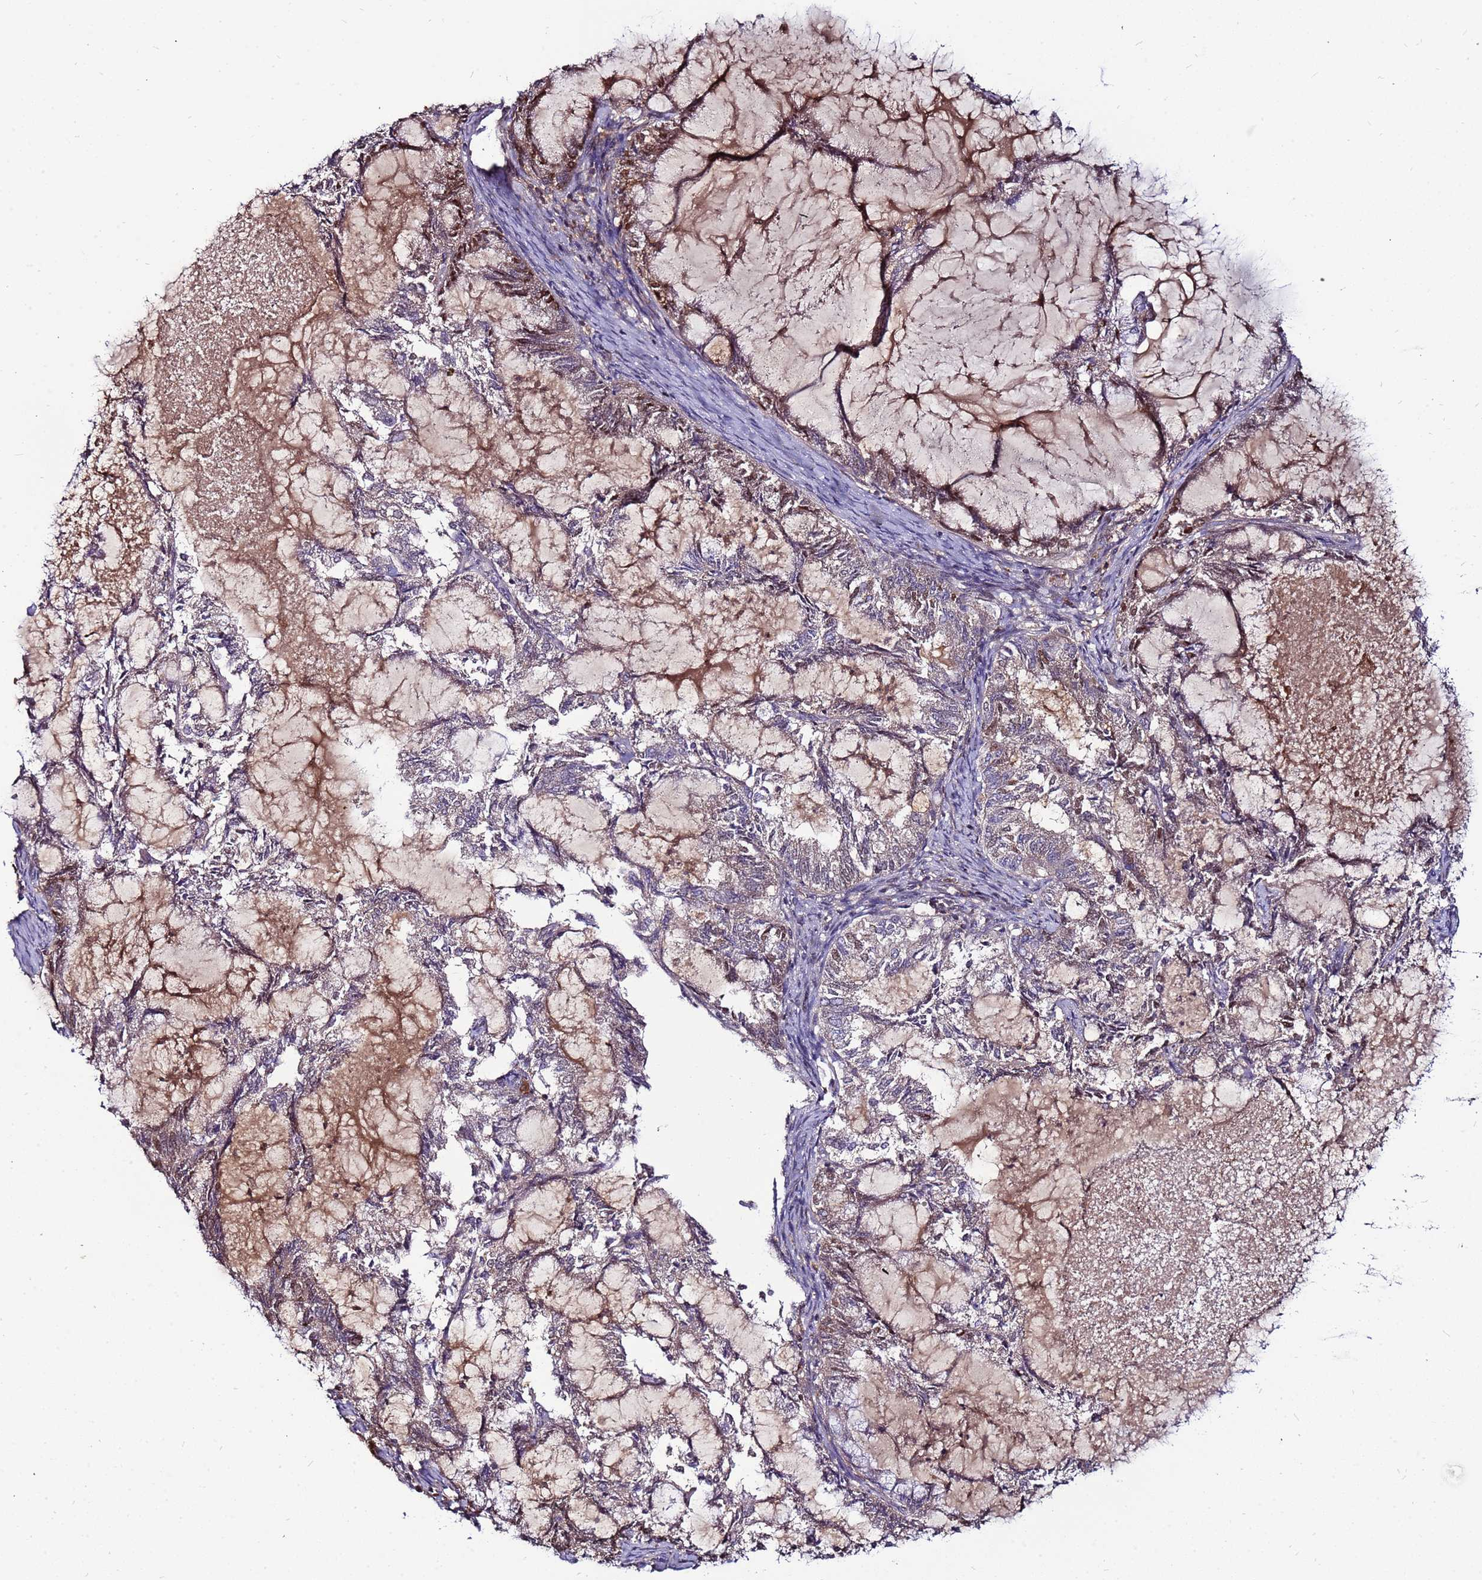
{"staining": {"intensity": "weak", "quantity": "25%-75%", "location": "cytoplasmic/membranous"}, "tissue": "endometrial cancer", "cell_type": "Tumor cells", "image_type": "cancer", "snomed": [{"axis": "morphology", "description": "Adenocarcinoma, NOS"}, {"axis": "topography", "description": "Endometrium"}], "caption": "An image showing weak cytoplasmic/membranous staining in approximately 25%-75% of tumor cells in endometrial cancer, as visualized by brown immunohistochemical staining.", "gene": "CCDC71", "patient": {"sex": "female", "age": 86}}